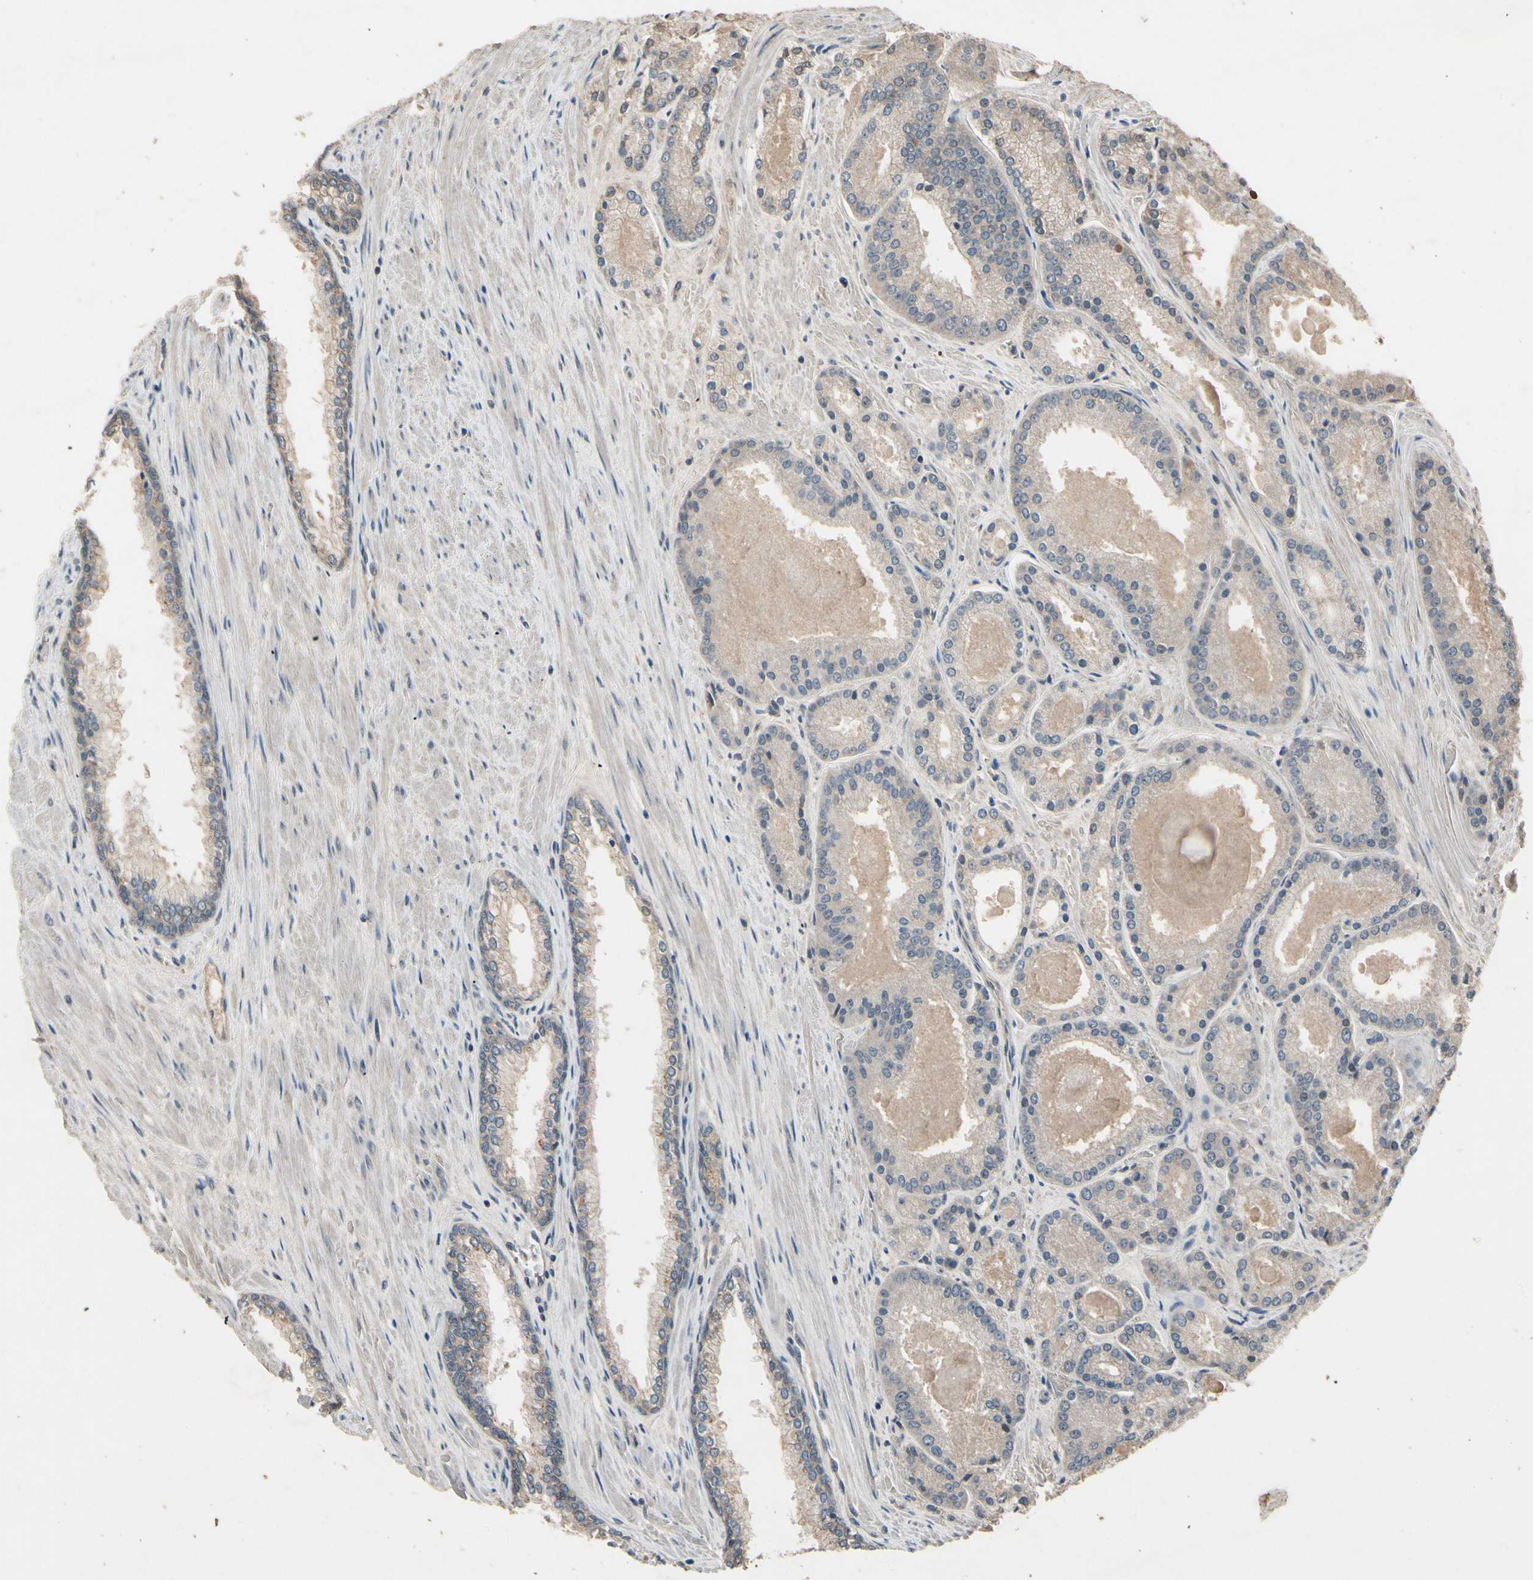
{"staining": {"intensity": "weak", "quantity": ">75%", "location": "cytoplasmic/membranous"}, "tissue": "prostate cancer", "cell_type": "Tumor cells", "image_type": "cancer", "snomed": [{"axis": "morphology", "description": "Adenocarcinoma, Low grade"}, {"axis": "topography", "description": "Prostate"}], "caption": "Weak cytoplasmic/membranous staining is seen in about >75% of tumor cells in prostate cancer. (DAB = brown stain, brightfield microscopy at high magnification).", "gene": "NSF", "patient": {"sex": "male", "age": 59}}